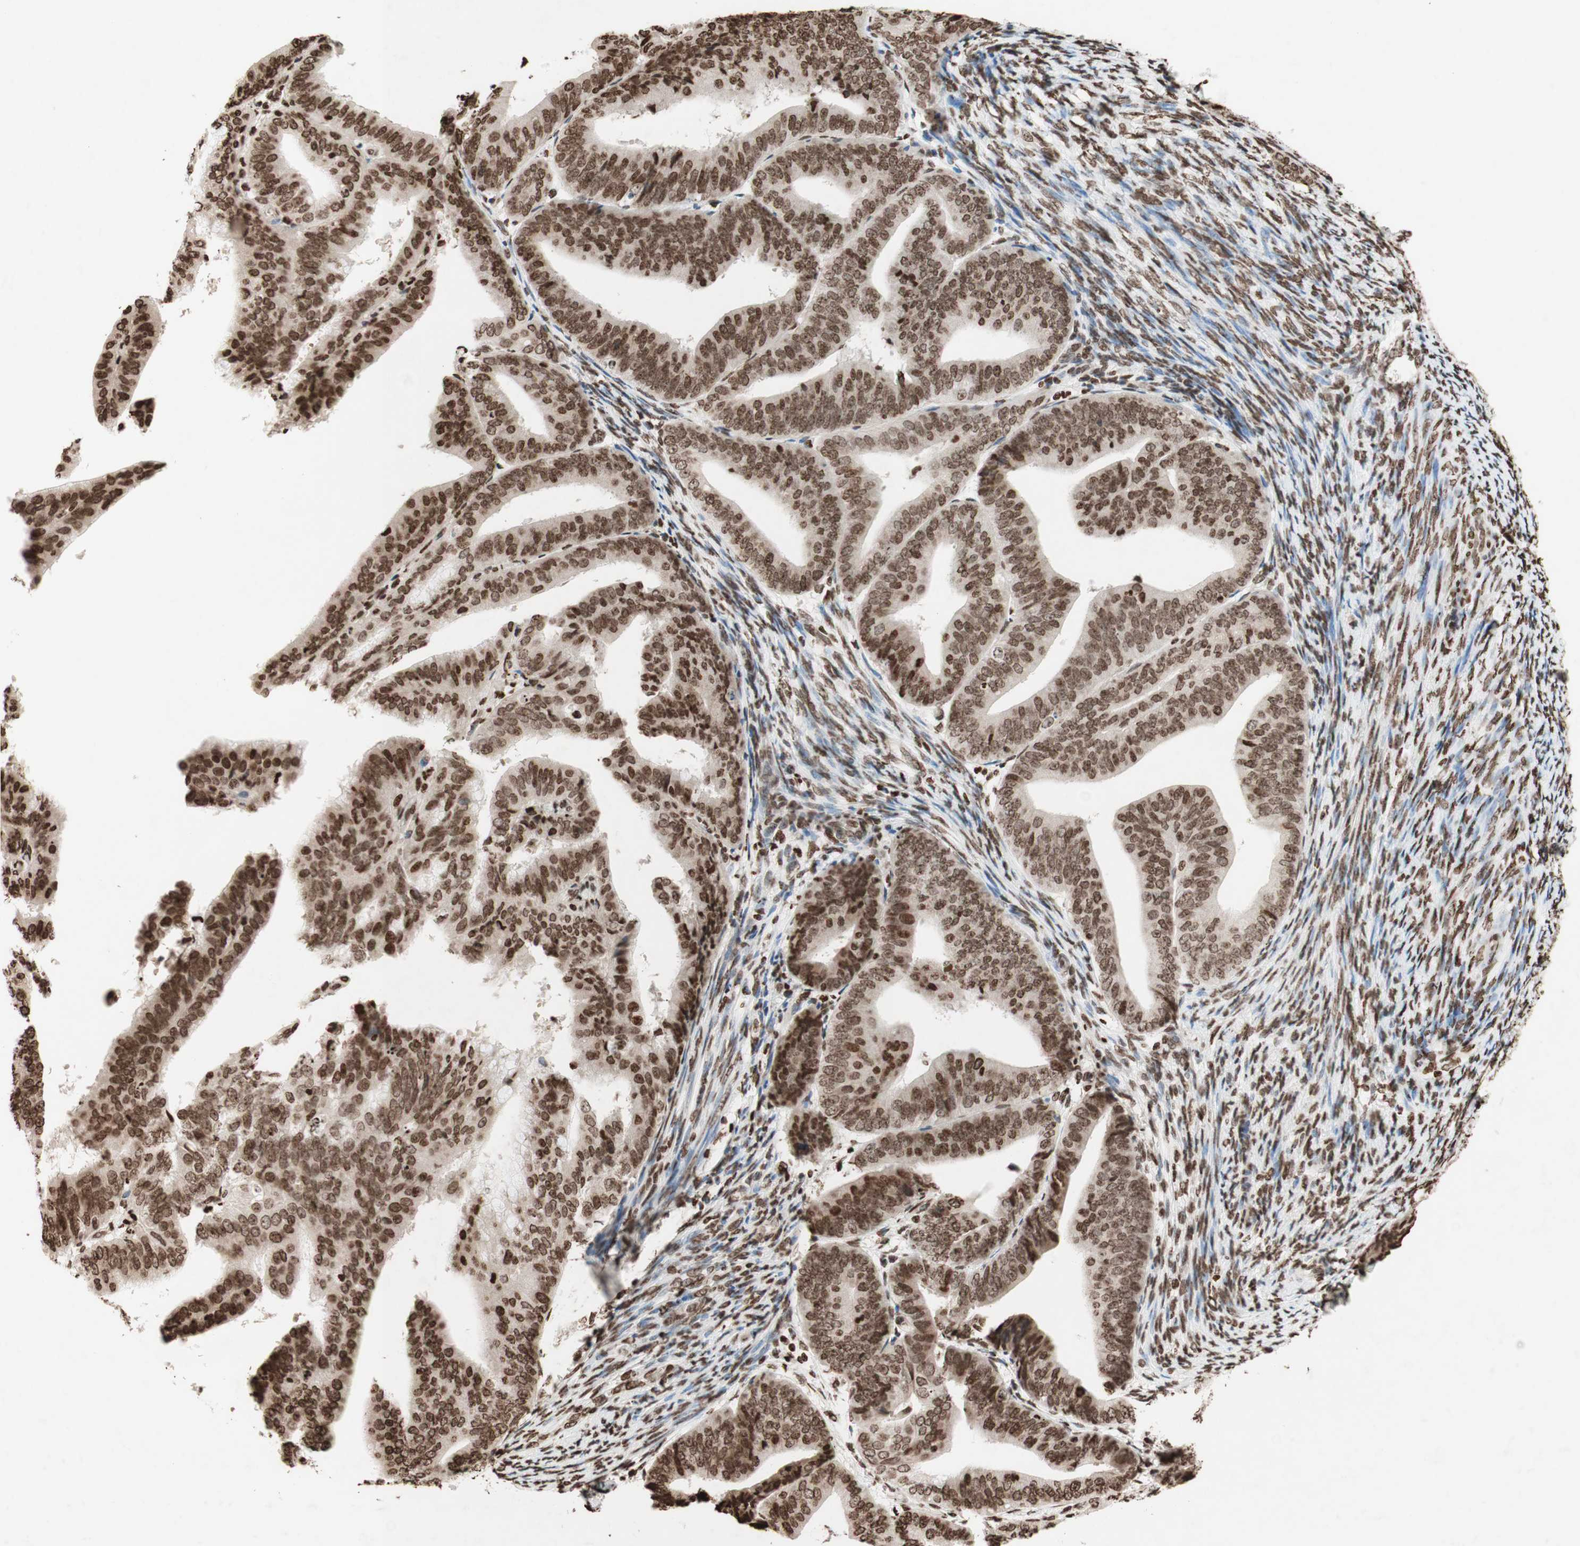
{"staining": {"intensity": "moderate", "quantity": ">75%", "location": "nuclear"}, "tissue": "endometrial cancer", "cell_type": "Tumor cells", "image_type": "cancer", "snomed": [{"axis": "morphology", "description": "Adenocarcinoma, NOS"}, {"axis": "topography", "description": "Endometrium"}], "caption": "The histopathology image demonstrates immunohistochemical staining of endometrial cancer. There is moderate nuclear positivity is identified in approximately >75% of tumor cells. The staining was performed using DAB (3,3'-diaminobenzidine), with brown indicating positive protein expression. Nuclei are stained blue with hematoxylin.", "gene": "NCOA3", "patient": {"sex": "female", "age": 63}}